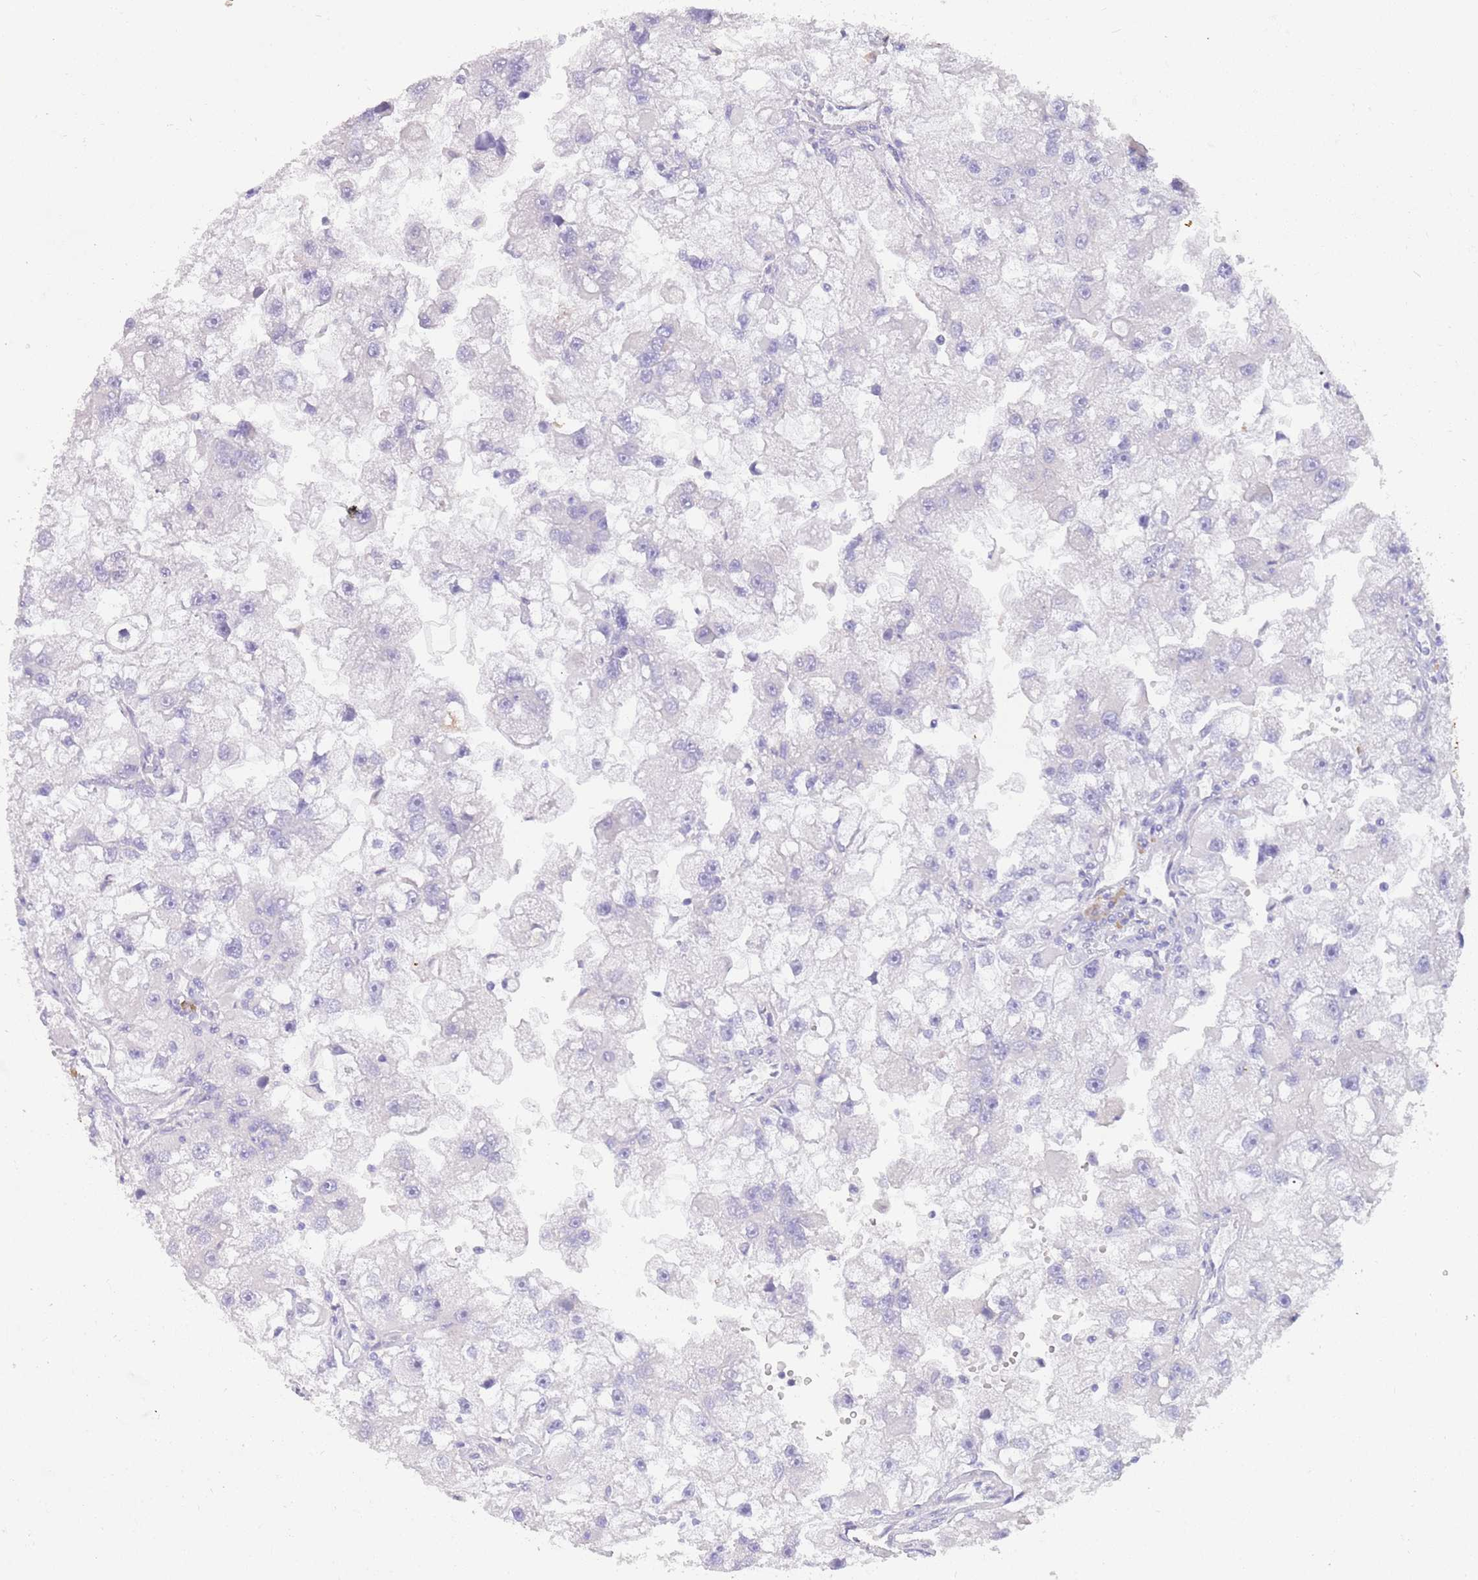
{"staining": {"intensity": "negative", "quantity": "none", "location": "none"}, "tissue": "renal cancer", "cell_type": "Tumor cells", "image_type": "cancer", "snomed": [{"axis": "morphology", "description": "Adenocarcinoma, NOS"}, {"axis": "topography", "description": "Kidney"}], "caption": "An IHC image of adenocarcinoma (renal) is shown. There is no staining in tumor cells of adenocarcinoma (renal).", "gene": "CCDC149", "patient": {"sex": "male", "age": 63}}